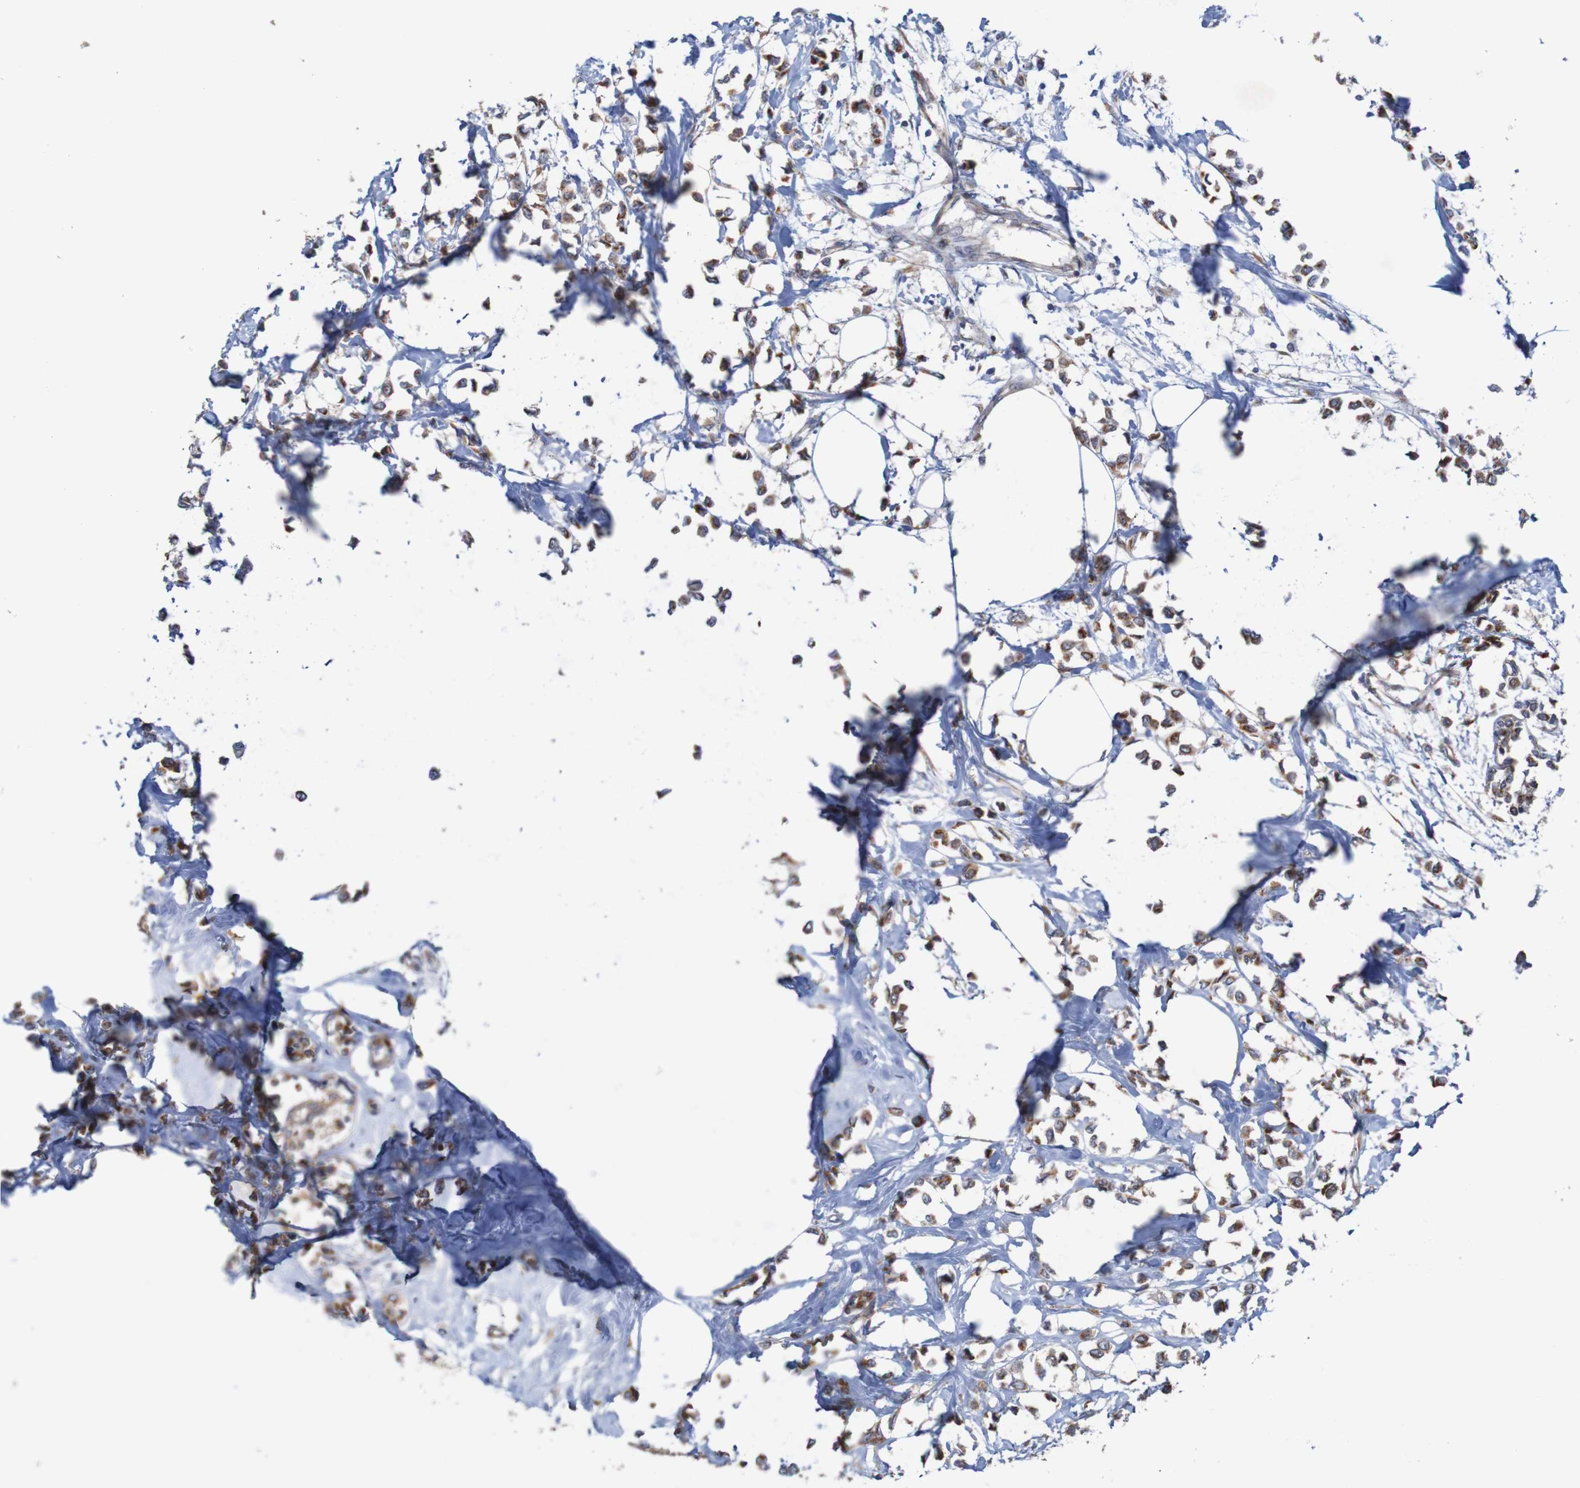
{"staining": {"intensity": "moderate", "quantity": ">75%", "location": "cytoplasmic/membranous"}, "tissue": "breast cancer", "cell_type": "Tumor cells", "image_type": "cancer", "snomed": [{"axis": "morphology", "description": "Lobular carcinoma"}, {"axis": "topography", "description": "Breast"}], "caption": "Protein staining reveals moderate cytoplasmic/membranous staining in approximately >75% of tumor cells in lobular carcinoma (breast).", "gene": "ST8SIA6", "patient": {"sex": "female", "age": 51}}